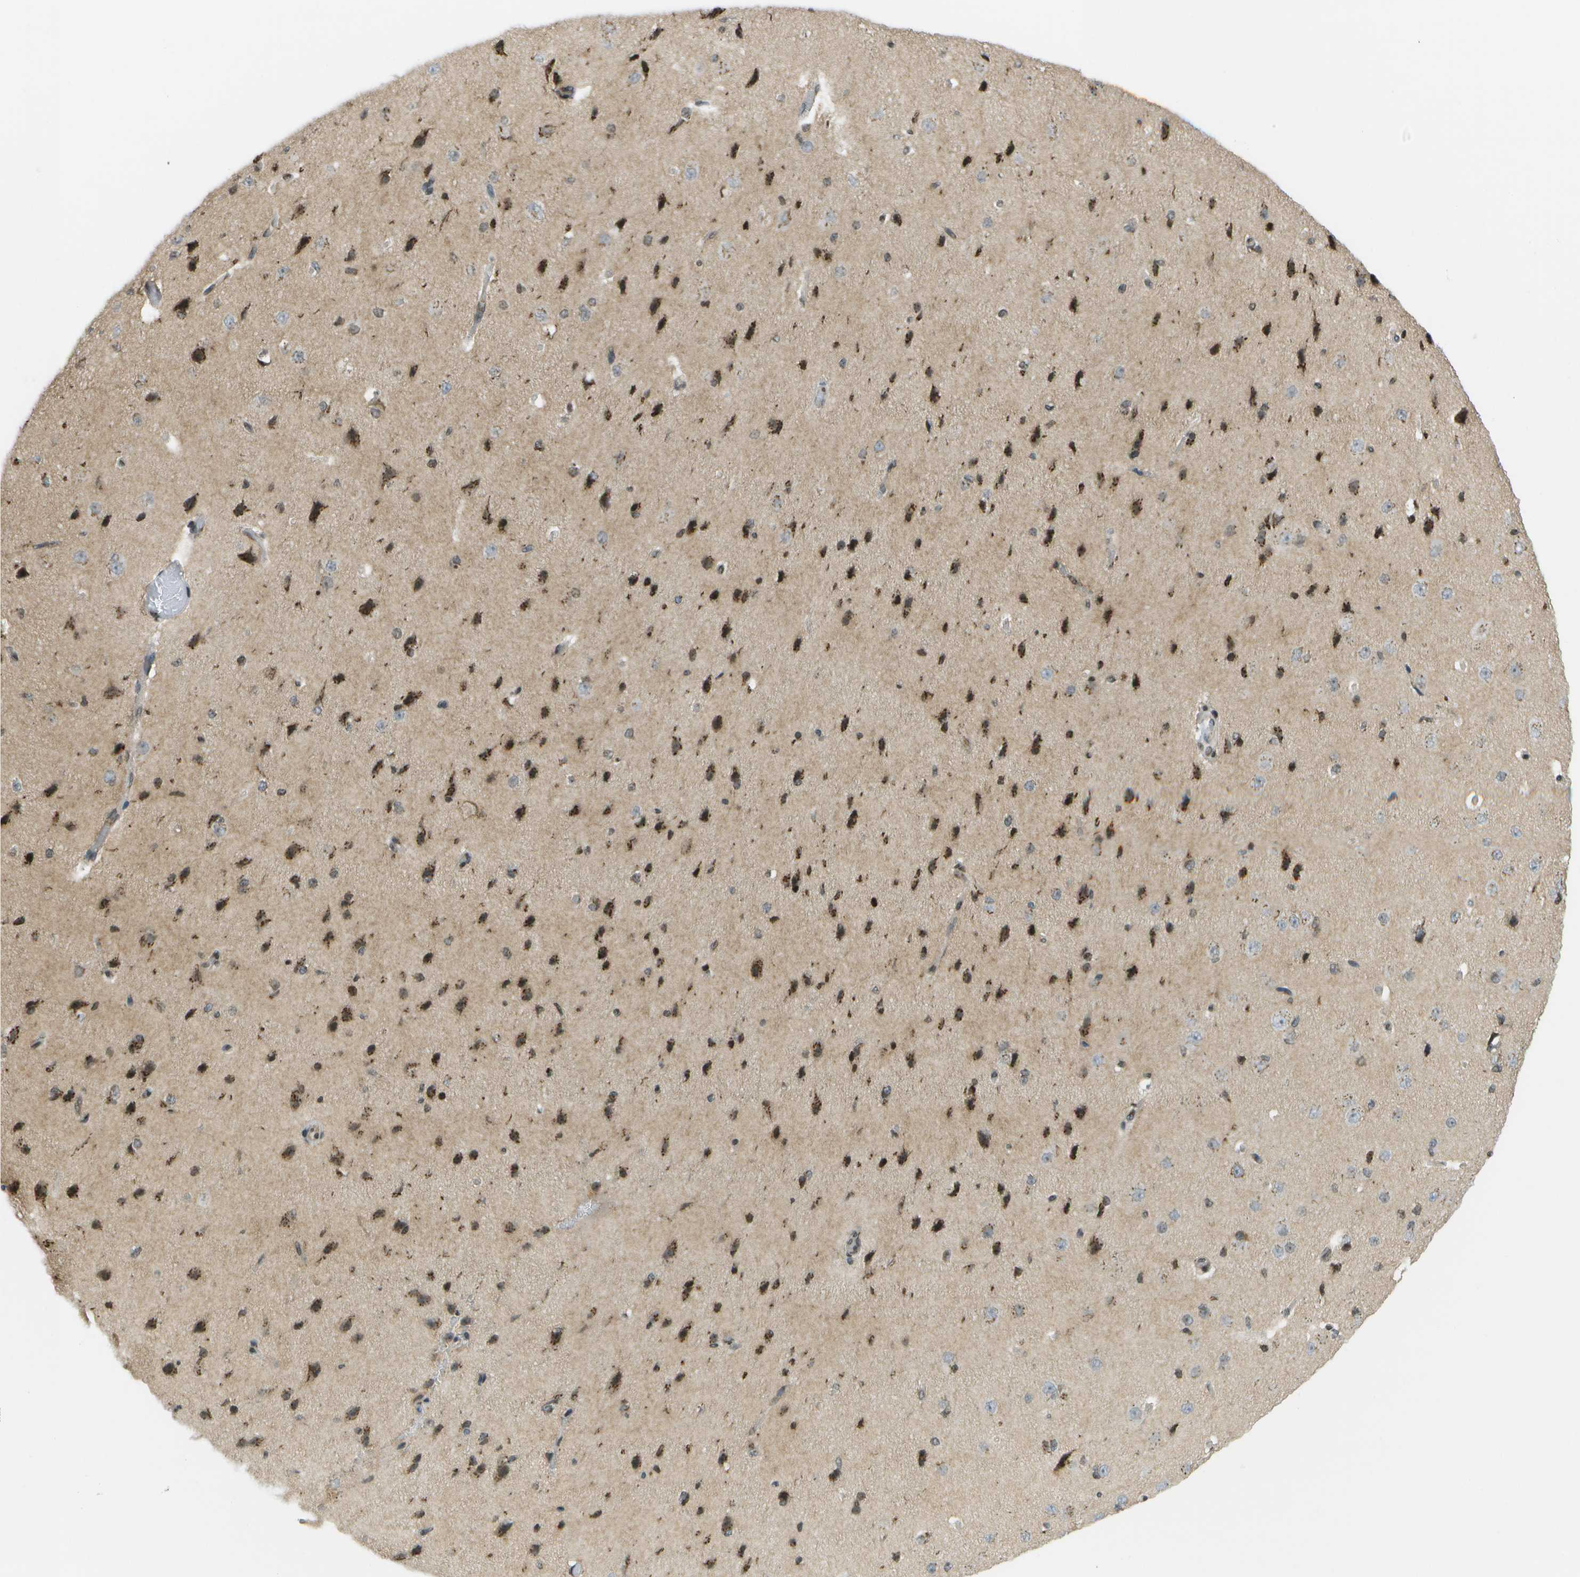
{"staining": {"intensity": "weak", "quantity": ">75%", "location": "cytoplasmic/membranous,nuclear"}, "tissue": "cerebral cortex", "cell_type": "Endothelial cells", "image_type": "normal", "snomed": [{"axis": "morphology", "description": "Normal tissue, NOS"}, {"axis": "morphology", "description": "Developmental malformation"}, {"axis": "topography", "description": "Cerebral cortex"}], "caption": "IHC (DAB (3,3'-diaminobenzidine)) staining of unremarkable human cerebral cortex reveals weak cytoplasmic/membranous,nuclear protein staining in approximately >75% of endothelial cells.", "gene": "EVC", "patient": {"sex": "female", "age": 30}}